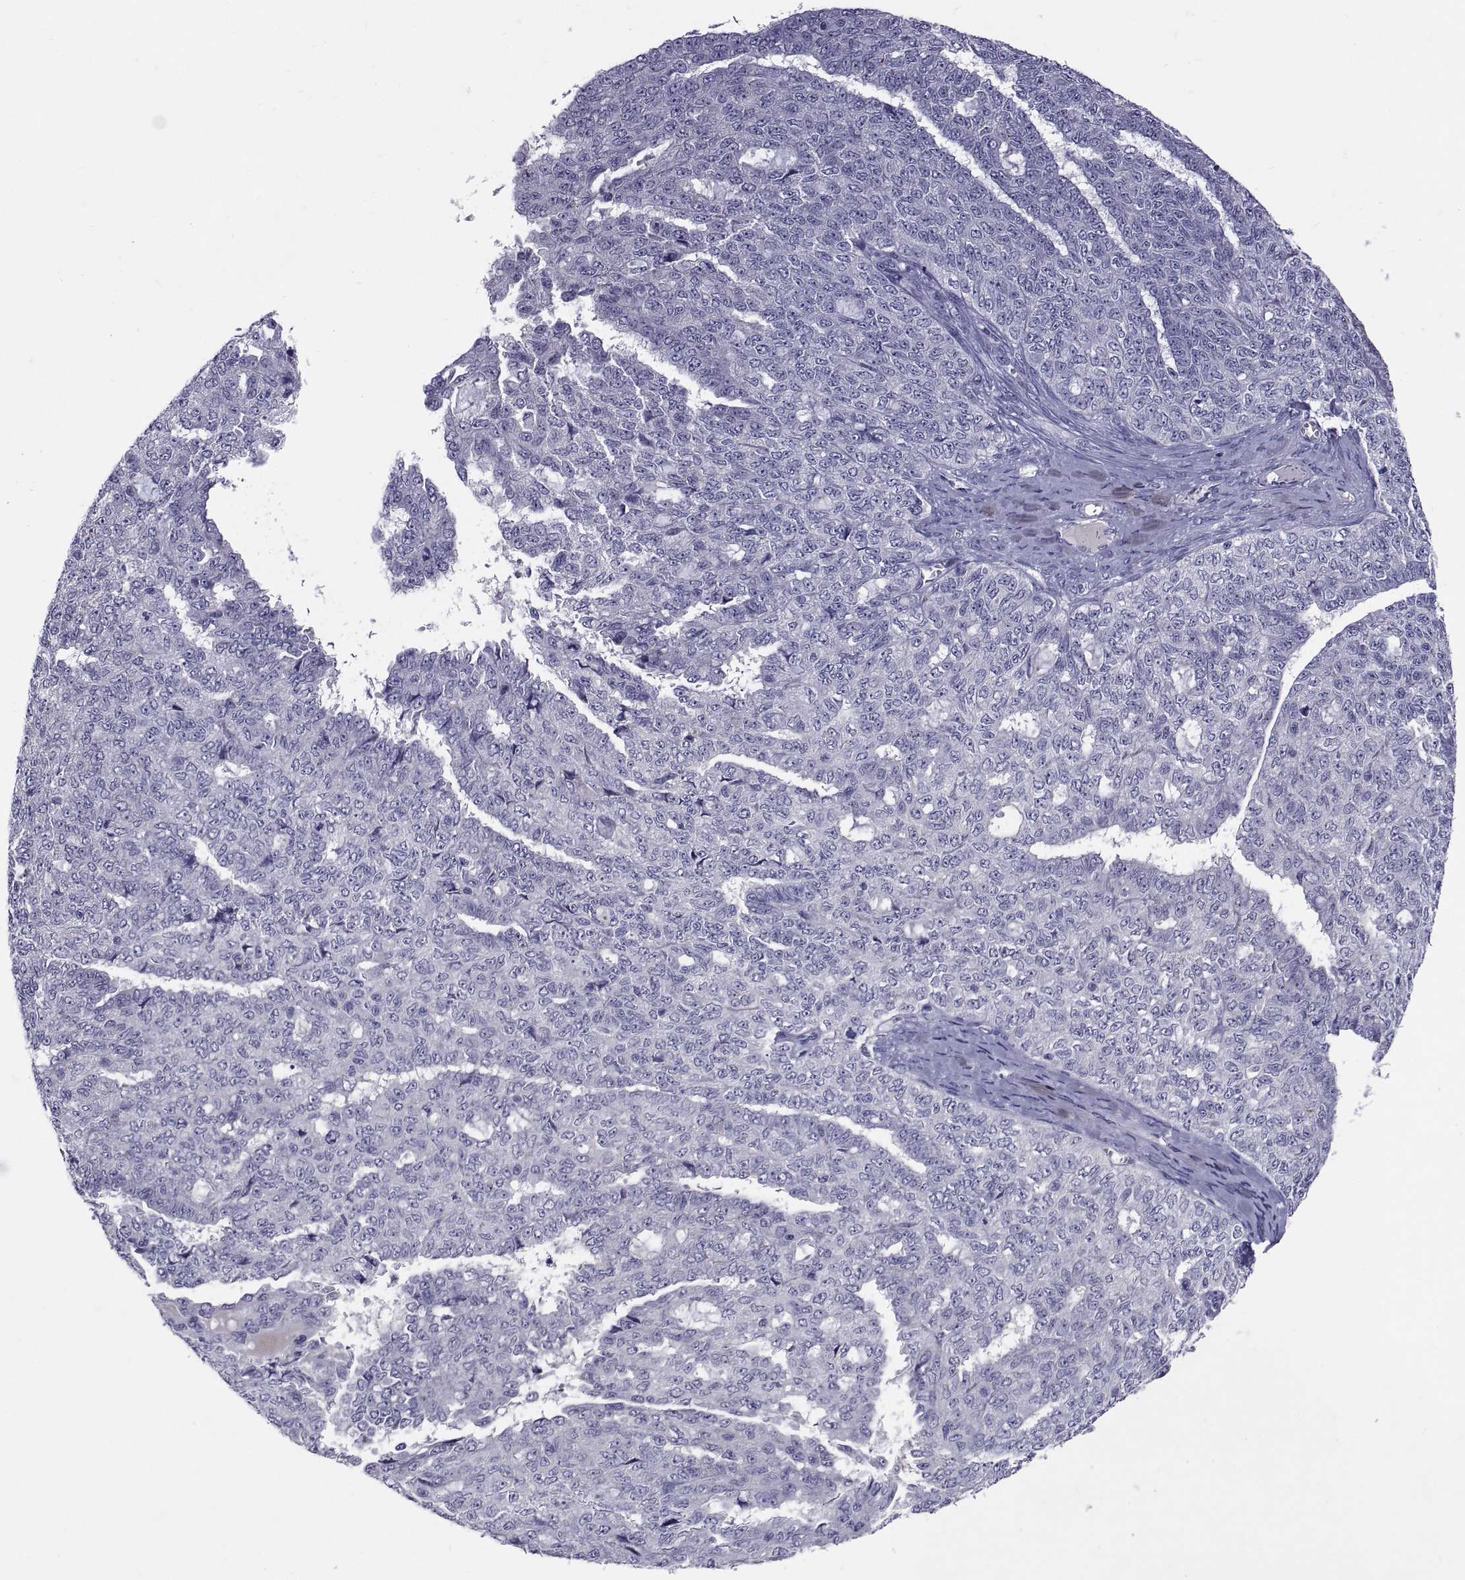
{"staining": {"intensity": "negative", "quantity": "none", "location": "none"}, "tissue": "ovarian cancer", "cell_type": "Tumor cells", "image_type": "cancer", "snomed": [{"axis": "morphology", "description": "Cystadenocarcinoma, serous, NOS"}, {"axis": "topography", "description": "Ovary"}], "caption": "Immunohistochemistry (IHC) micrograph of human ovarian cancer (serous cystadenocarcinoma) stained for a protein (brown), which displays no staining in tumor cells.", "gene": "PTN", "patient": {"sex": "female", "age": 71}}